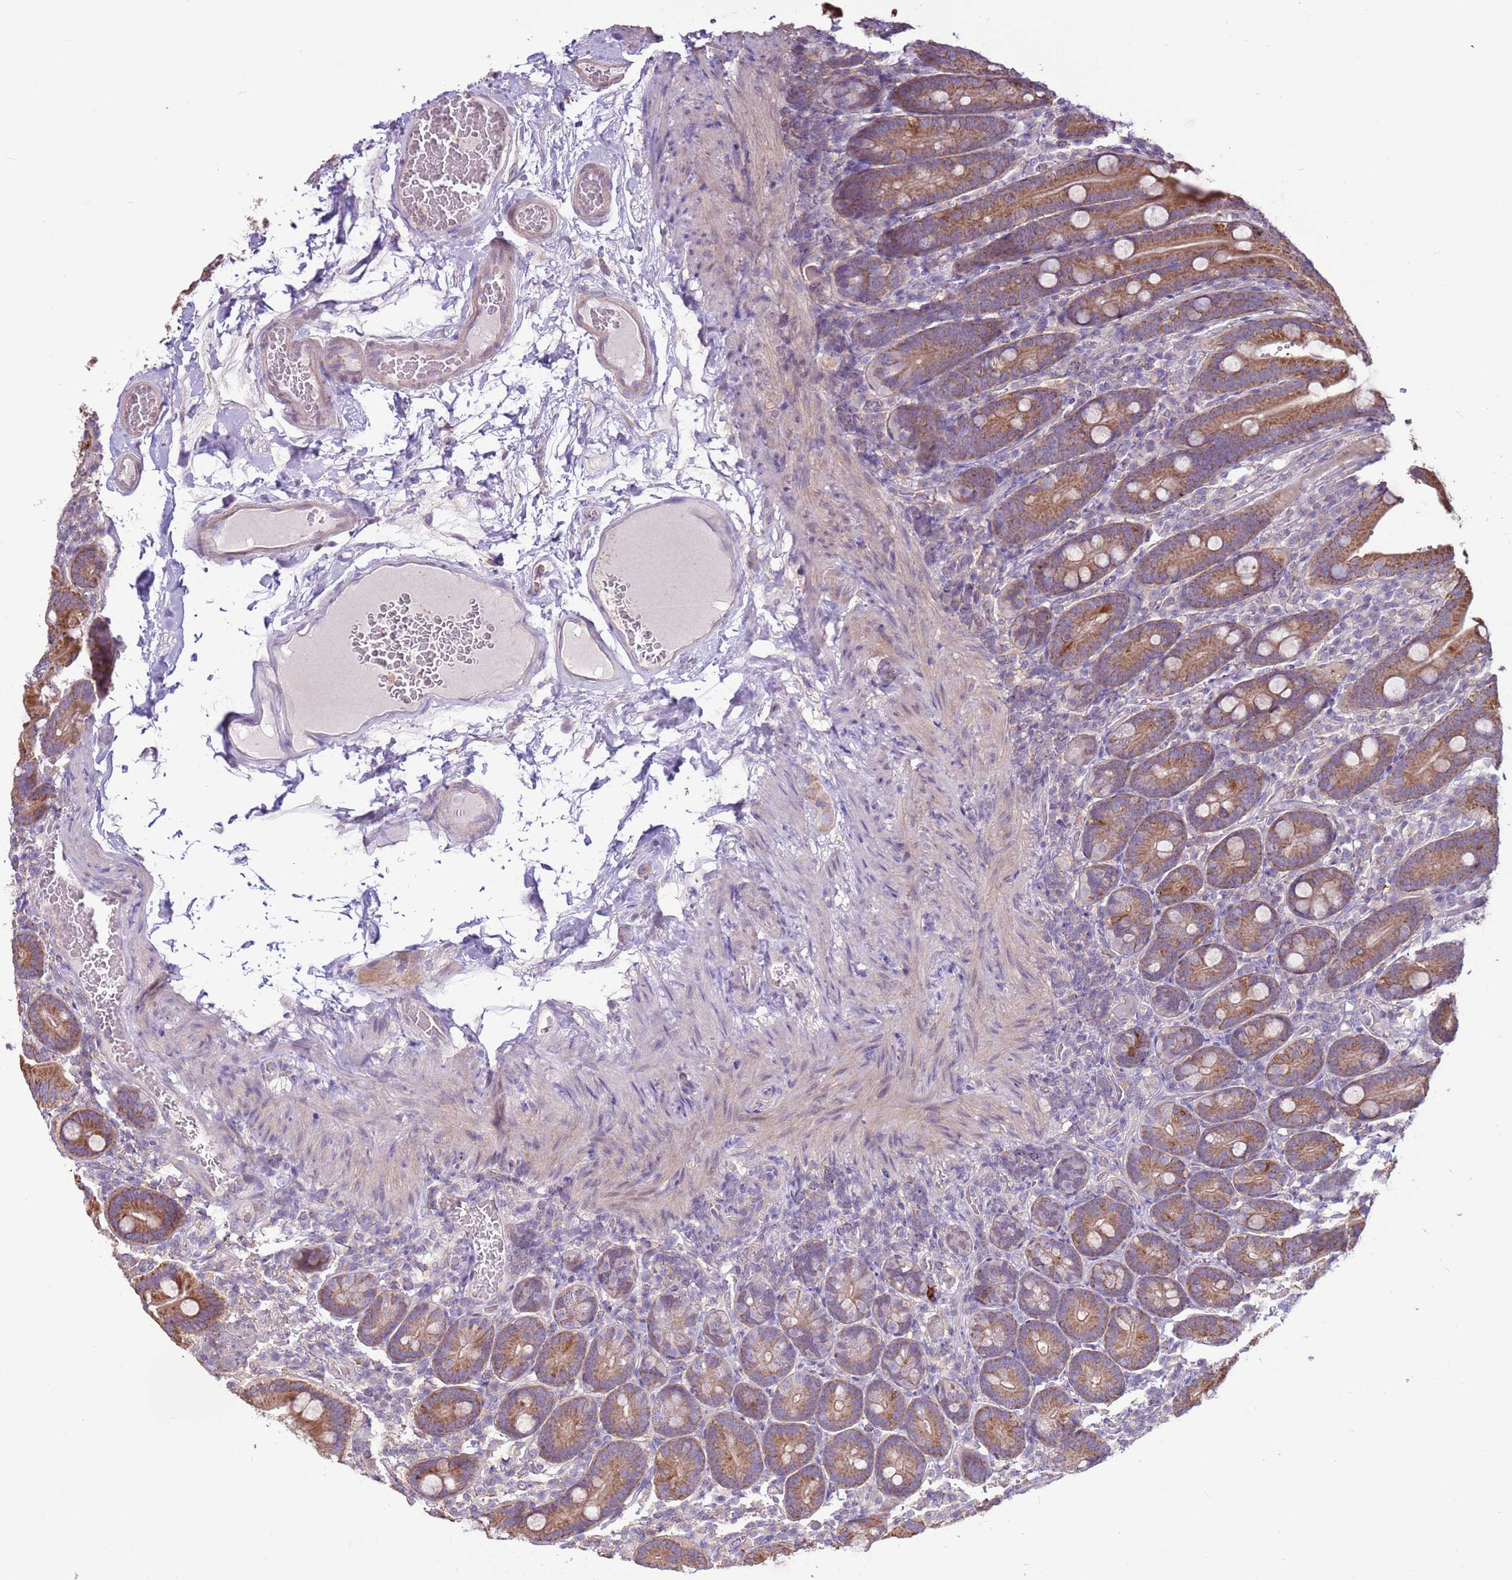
{"staining": {"intensity": "strong", "quantity": ">75%", "location": "cytoplasmic/membranous"}, "tissue": "duodenum", "cell_type": "Glandular cells", "image_type": "normal", "snomed": [{"axis": "morphology", "description": "Normal tissue, NOS"}, {"axis": "topography", "description": "Duodenum"}], "caption": "Human duodenum stained for a protein (brown) displays strong cytoplasmic/membranous positive positivity in about >75% of glandular cells.", "gene": "EVA1B", "patient": {"sex": "female", "age": 62}}